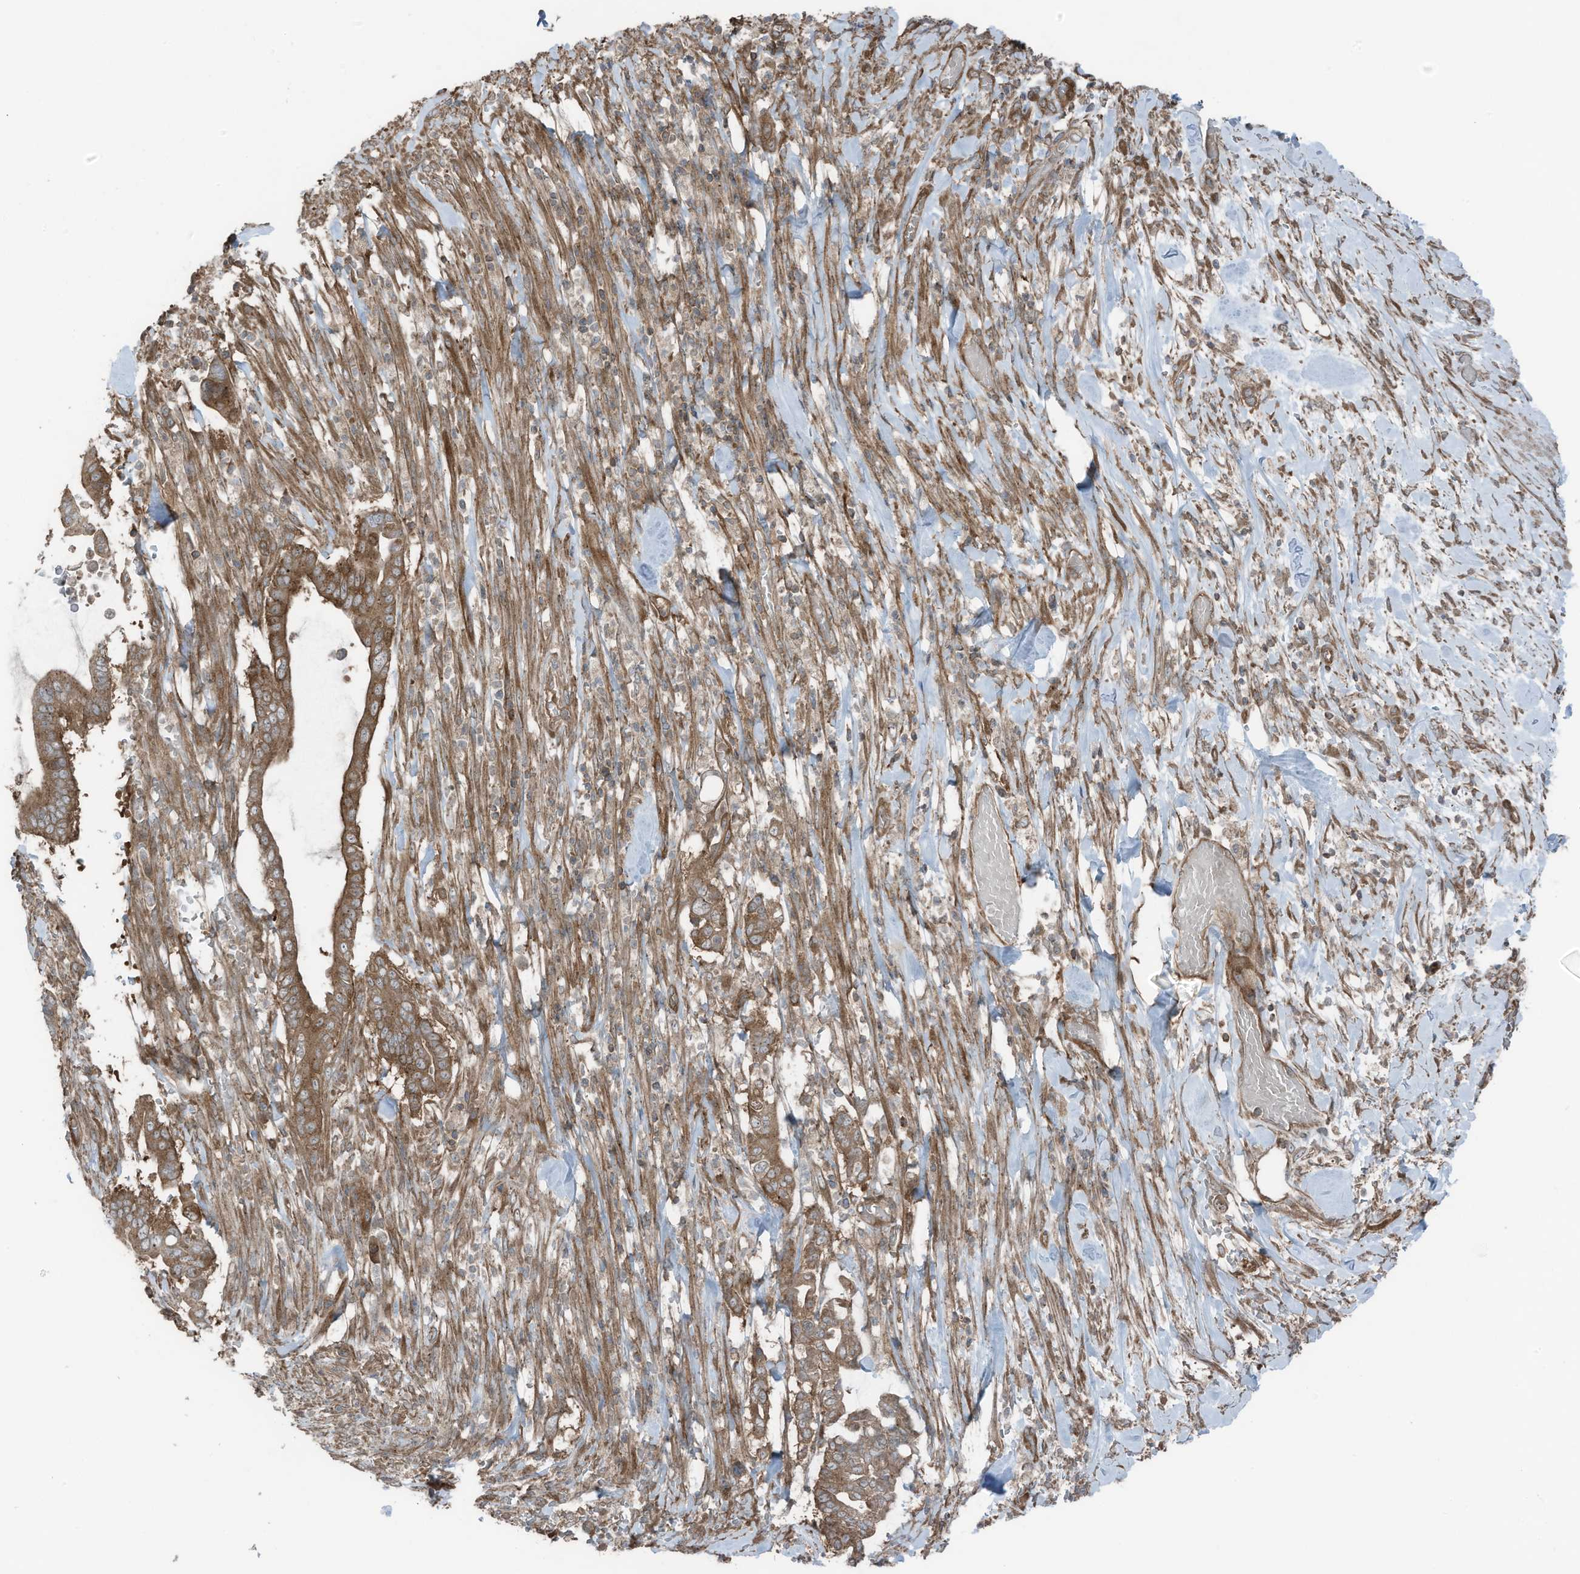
{"staining": {"intensity": "moderate", "quantity": ">75%", "location": "cytoplasmic/membranous"}, "tissue": "pancreatic cancer", "cell_type": "Tumor cells", "image_type": "cancer", "snomed": [{"axis": "morphology", "description": "Adenocarcinoma, NOS"}, {"axis": "topography", "description": "Pancreas"}], "caption": "Immunohistochemistry (IHC) of human pancreatic adenocarcinoma demonstrates medium levels of moderate cytoplasmic/membranous positivity in approximately >75% of tumor cells.", "gene": "TXNDC9", "patient": {"sex": "male", "age": 68}}